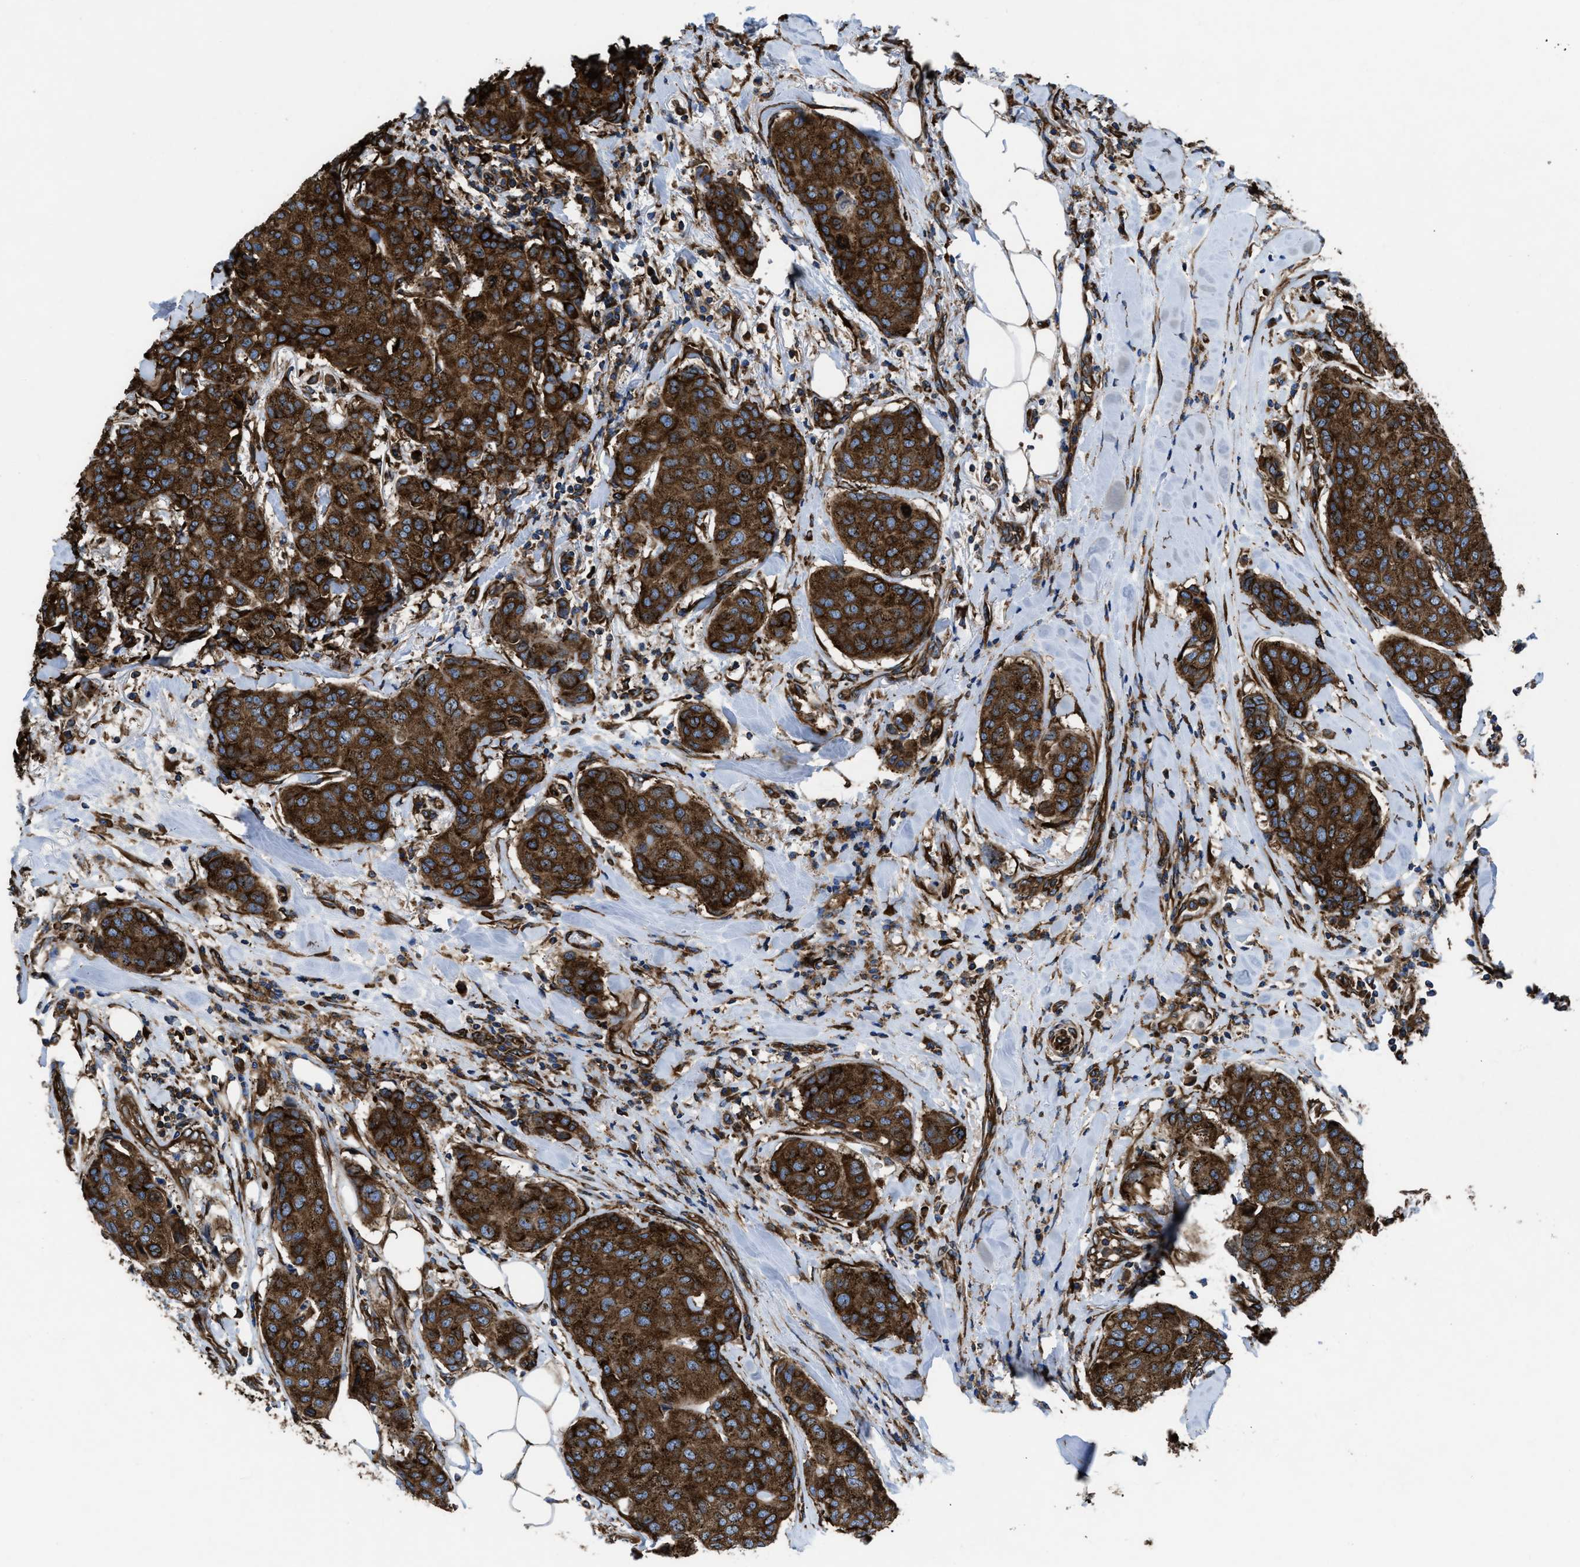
{"staining": {"intensity": "strong", "quantity": ">75%", "location": "cytoplasmic/membranous"}, "tissue": "breast cancer", "cell_type": "Tumor cells", "image_type": "cancer", "snomed": [{"axis": "morphology", "description": "Duct carcinoma"}, {"axis": "topography", "description": "Breast"}], "caption": "Immunohistochemical staining of breast intraductal carcinoma displays high levels of strong cytoplasmic/membranous protein expression in about >75% of tumor cells.", "gene": "CAPRIN1", "patient": {"sex": "female", "age": 80}}